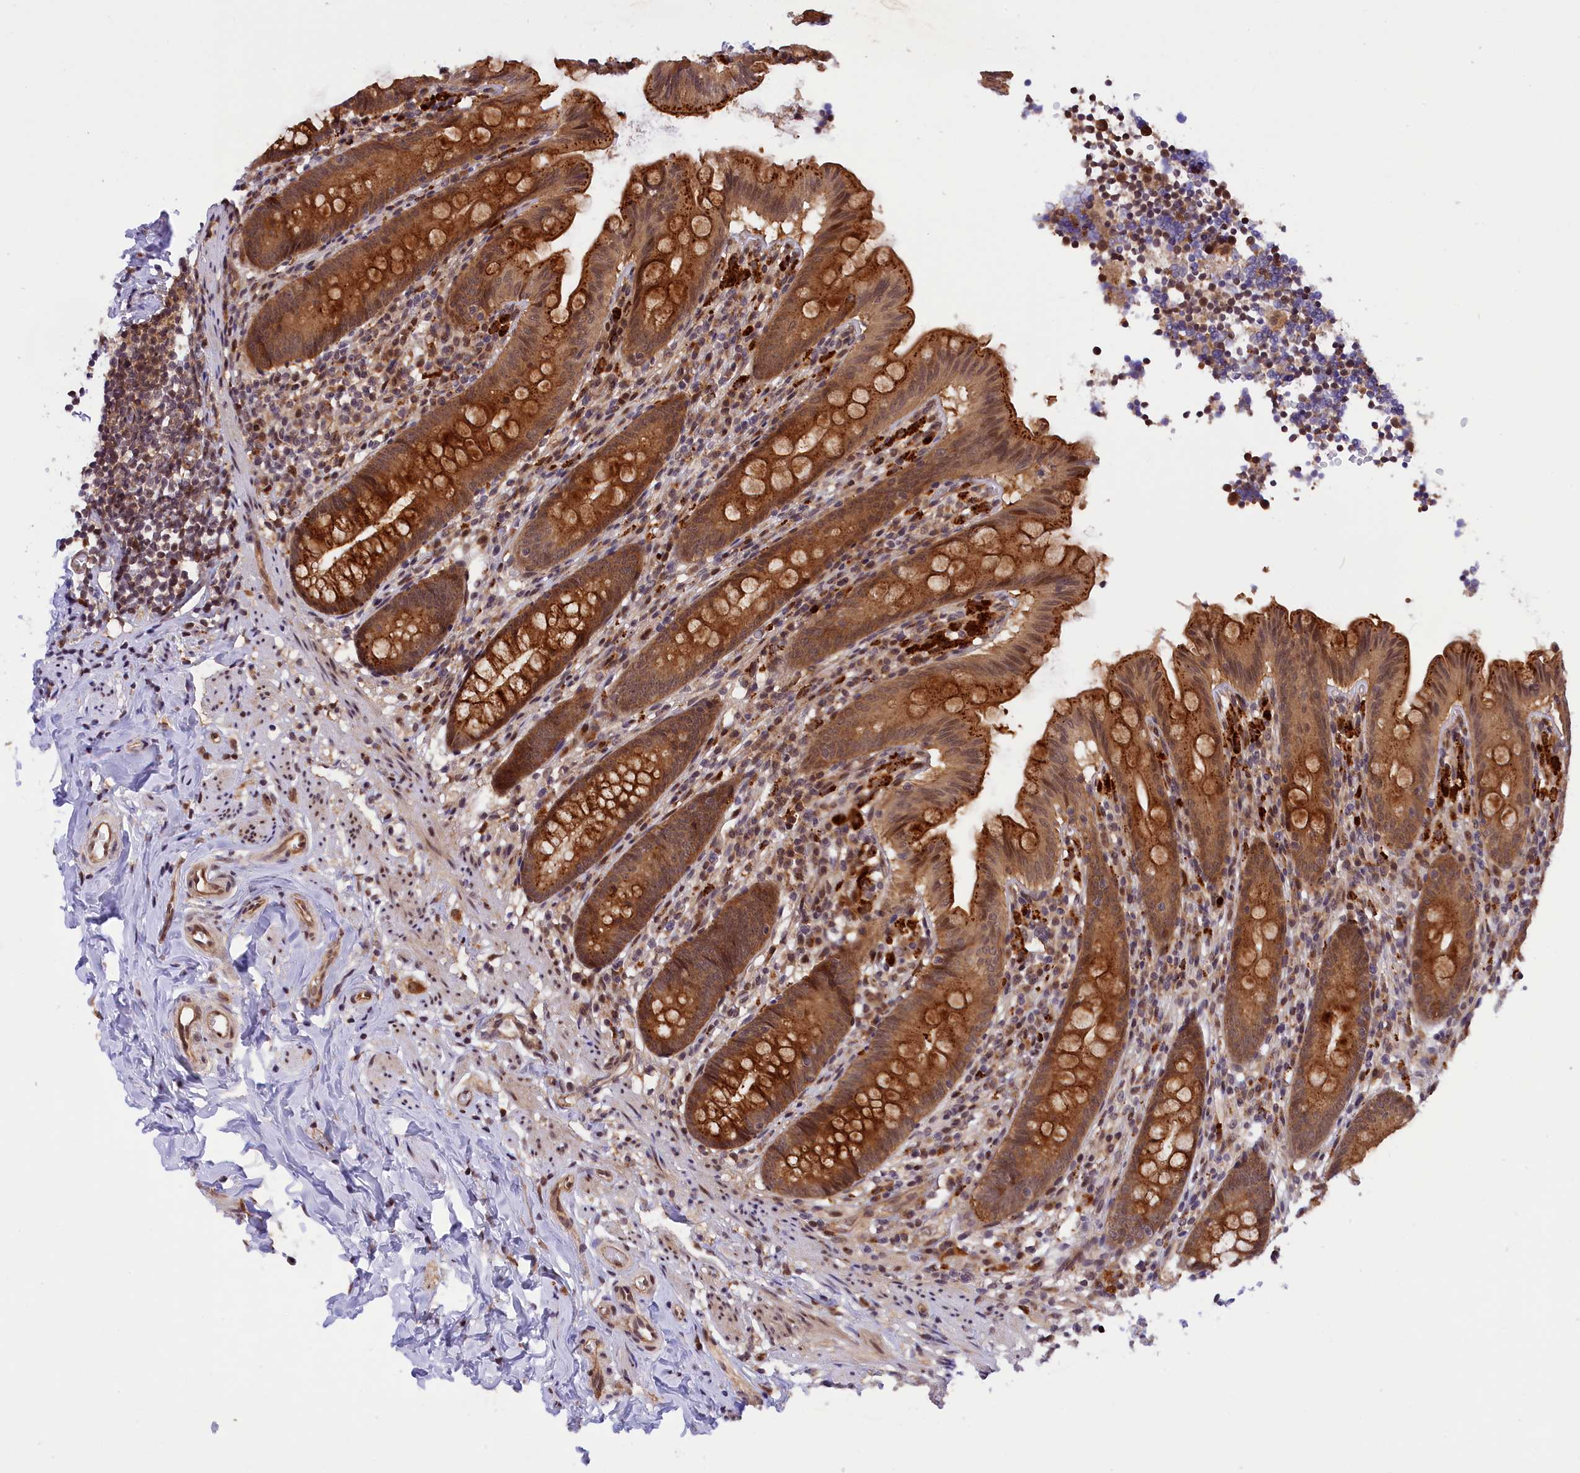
{"staining": {"intensity": "strong", "quantity": ">75%", "location": "cytoplasmic/membranous,nuclear"}, "tissue": "appendix", "cell_type": "Glandular cells", "image_type": "normal", "snomed": [{"axis": "morphology", "description": "Normal tissue, NOS"}, {"axis": "topography", "description": "Appendix"}], "caption": "This image exhibits immunohistochemistry (IHC) staining of benign appendix, with high strong cytoplasmic/membranous,nuclear positivity in approximately >75% of glandular cells.", "gene": "SAMD4A", "patient": {"sex": "male", "age": 55}}